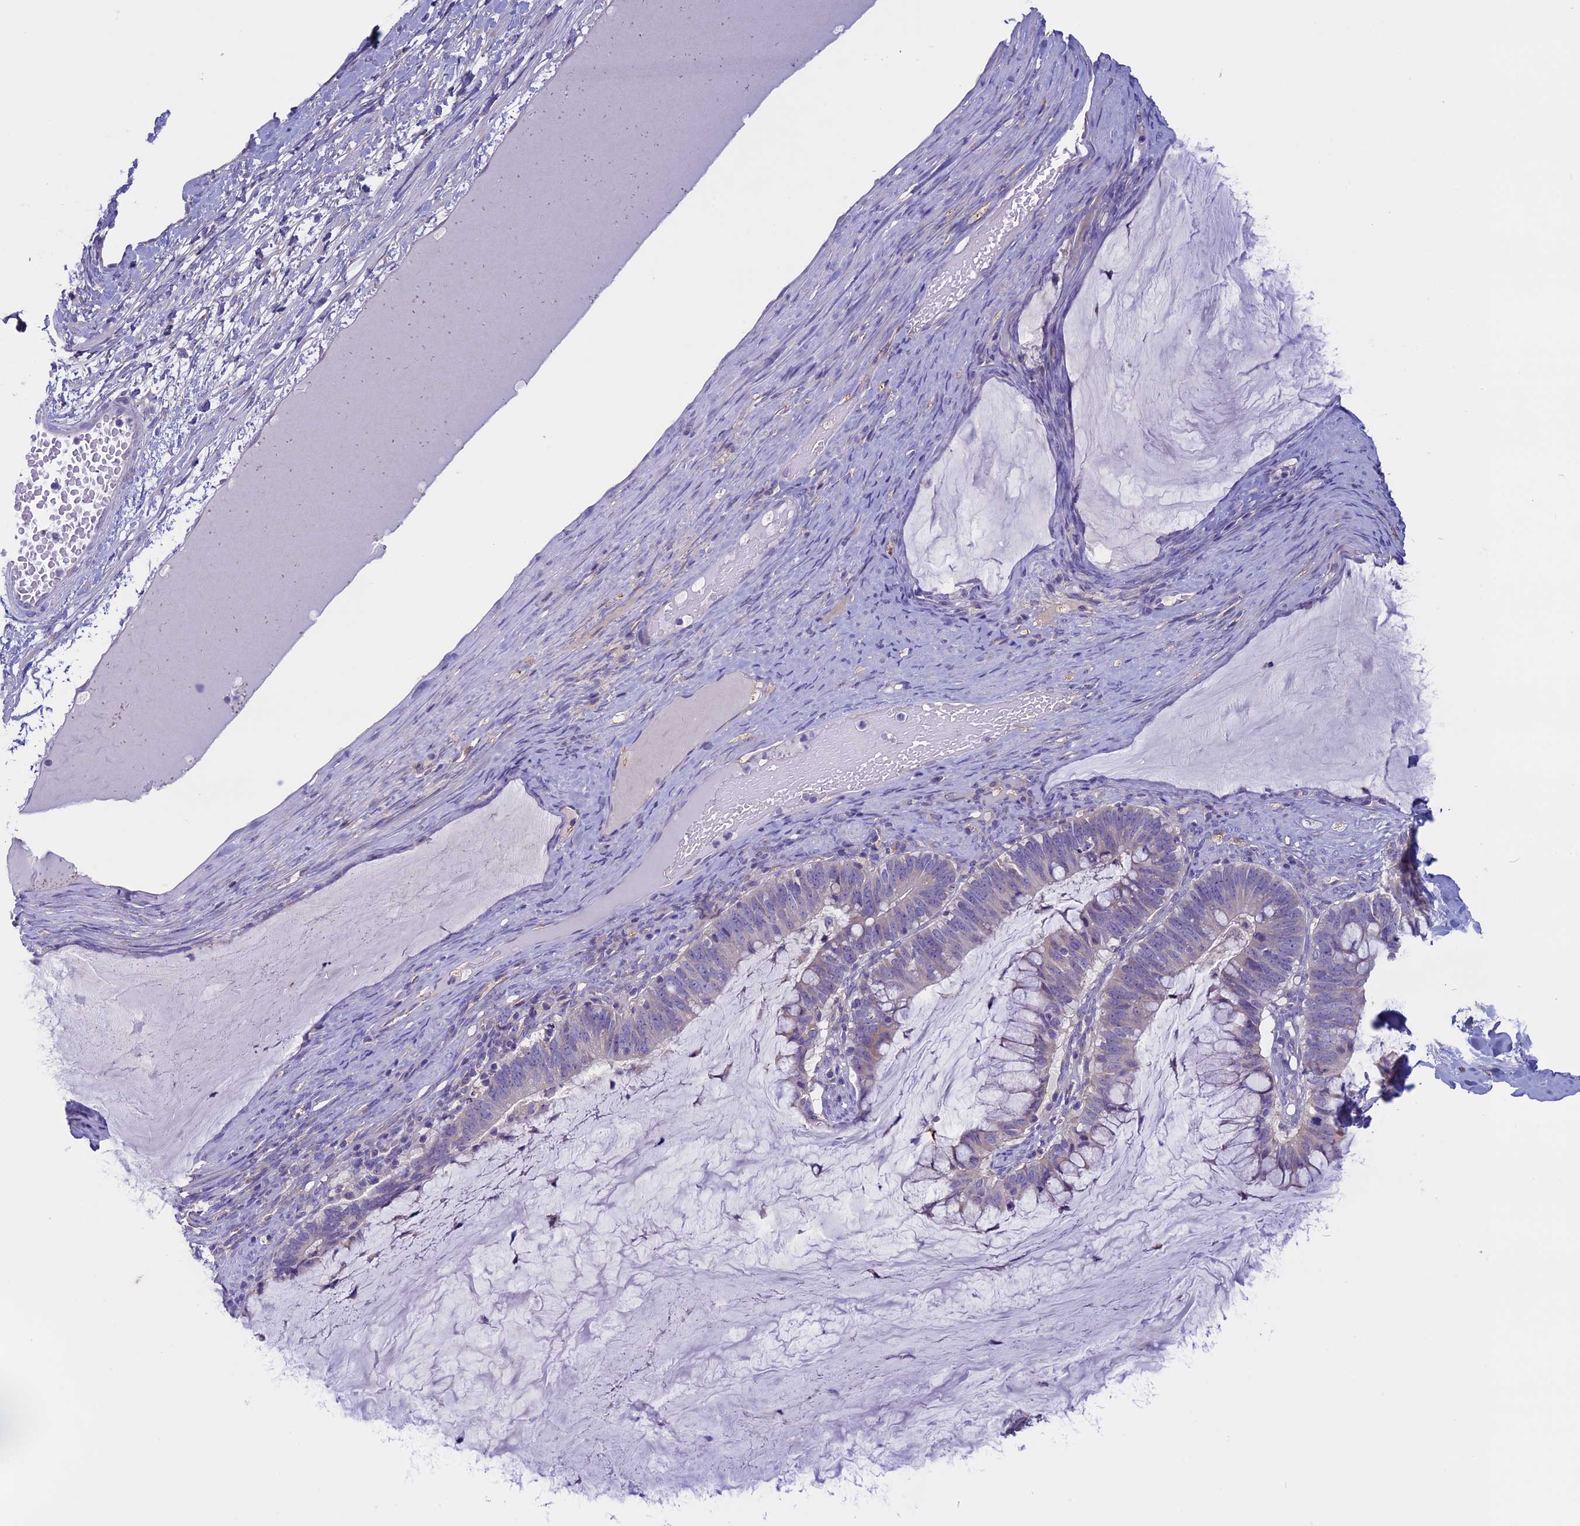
{"staining": {"intensity": "moderate", "quantity": "25%-75%", "location": "cytoplasmic/membranous"}, "tissue": "ovarian cancer", "cell_type": "Tumor cells", "image_type": "cancer", "snomed": [{"axis": "morphology", "description": "Cystadenocarcinoma, mucinous, NOS"}, {"axis": "topography", "description": "Ovary"}], "caption": "Approximately 25%-75% of tumor cells in human mucinous cystadenocarcinoma (ovarian) show moderate cytoplasmic/membranous protein expression as visualized by brown immunohistochemical staining.", "gene": "DCTN5", "patient": {"sex": "female", "age": 61}}